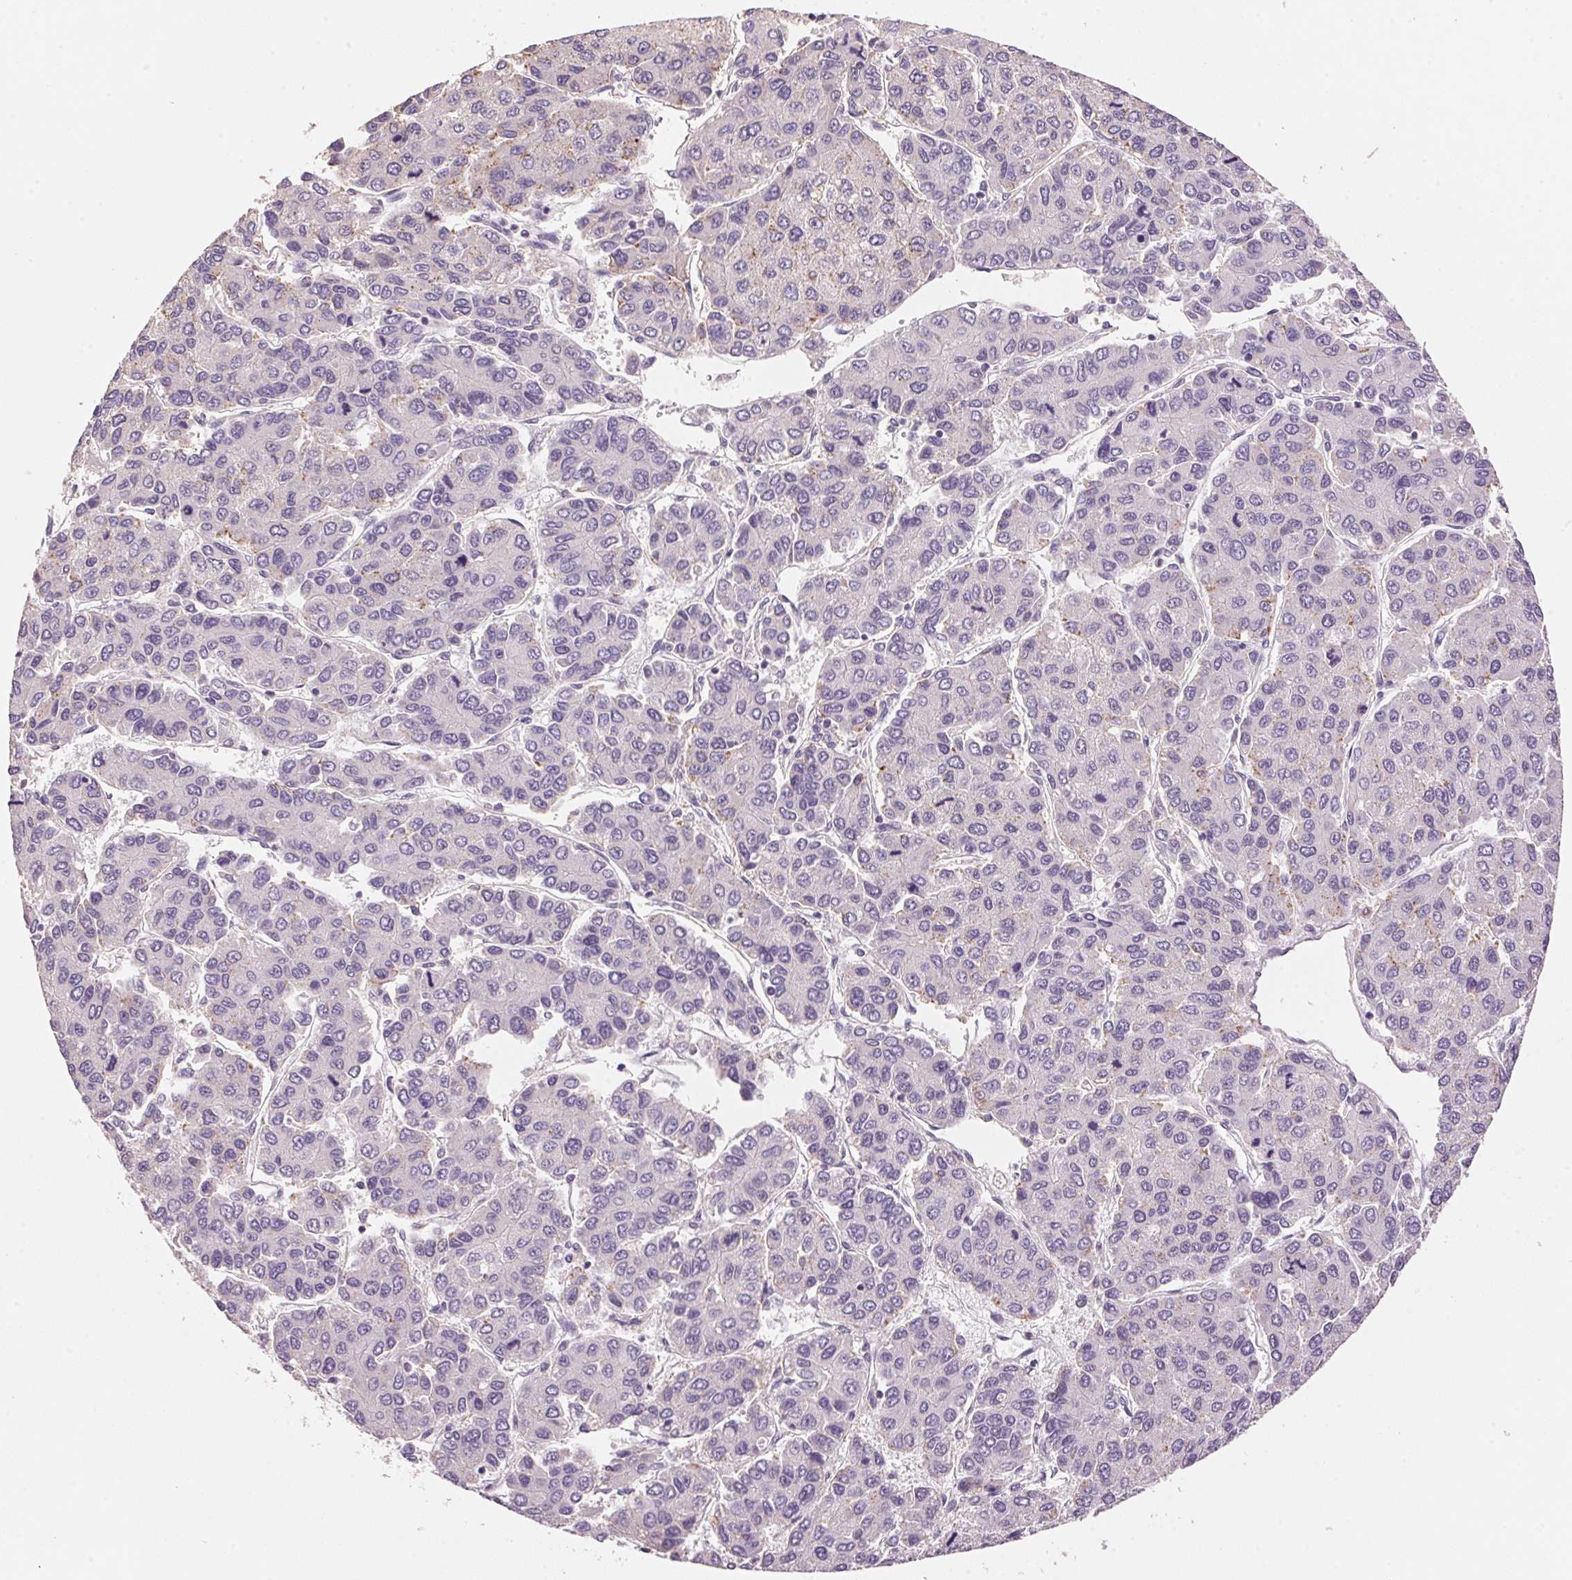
{"staining": {"intensity": "negative", "quantity": "none", "location": "none"}, "tissue": "liver cancer", "cell_type": "Tumor cells", "image_type": "cancer", "snomed": [{"axis": "morphology", "description": "Carcinoma, Hepatocellular, NOS"}, {"axis": "topography", "description": "Liver"}], "caption": "Liver cancer (hepatocellular carcinoma) was stained to show a protein in brown. There is no significant staining in tumor cells.", "gene": "LYZL6", "patient": {"sex": "female", "age": 66}}